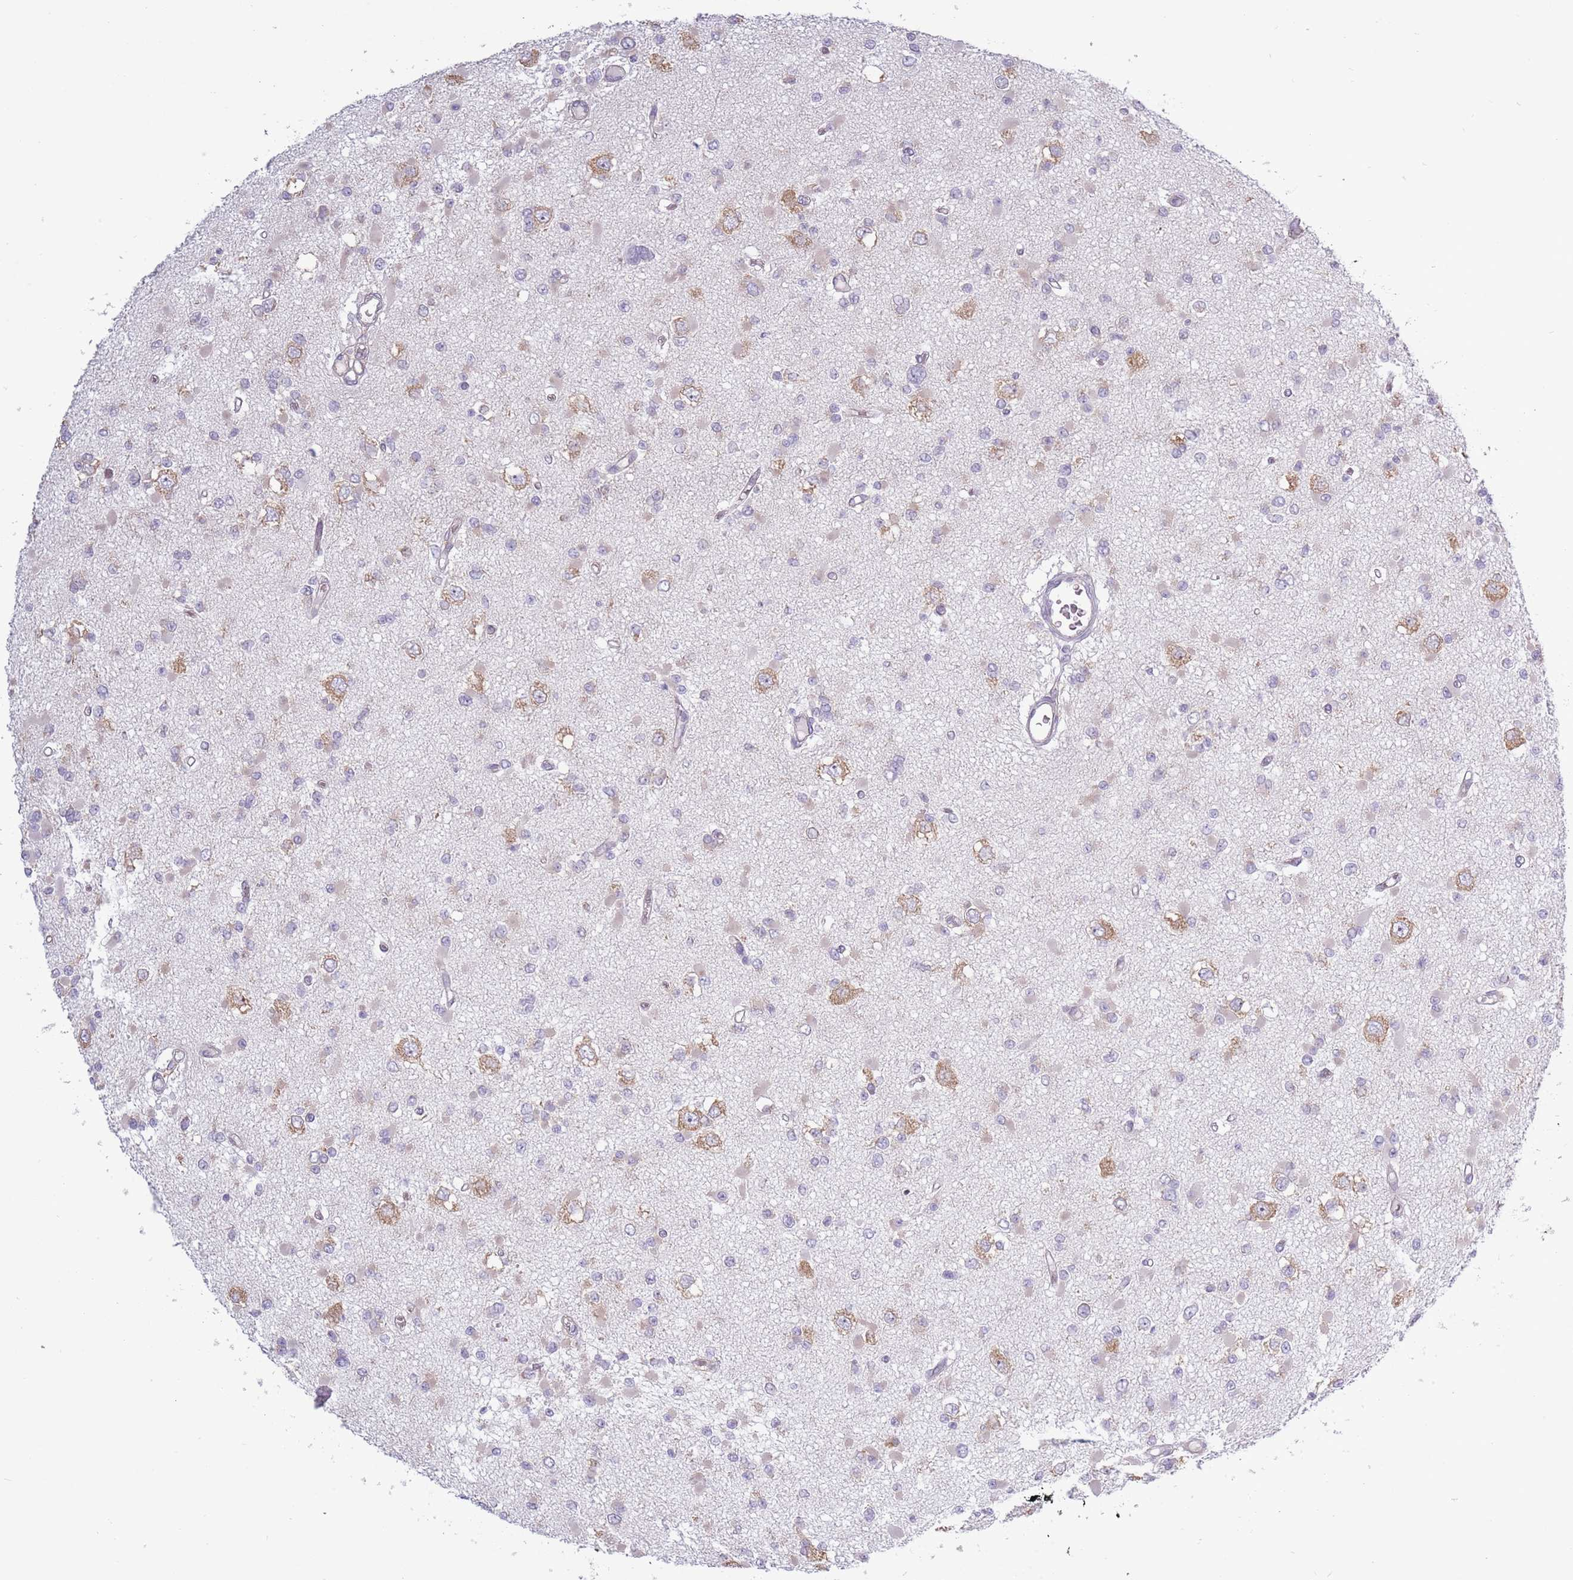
{"staining": {"intensity": "negative", "quantity": "none", "location": "none"}, "tissue": "glioma", "cell_type": "Tumor cells", "image_type": "cancer", "snomed": [{"axis": "morphology", "description": "Glioma, malignant, Low grade"}, {"axis": "topography", "description": "Brain"}], "caption": "The micrograph reveals no staining of tumor cells in low-grade glioma (malignant). Brightfield microscopy of immunohistochemistry stained with DAB (3,3'-diaminobenzidine) (brown) and hematoxylin (blue), captured at high magnification.", "gene": "RPL17-C18orf32", "patient": {"sex": "female", "age": 22}}